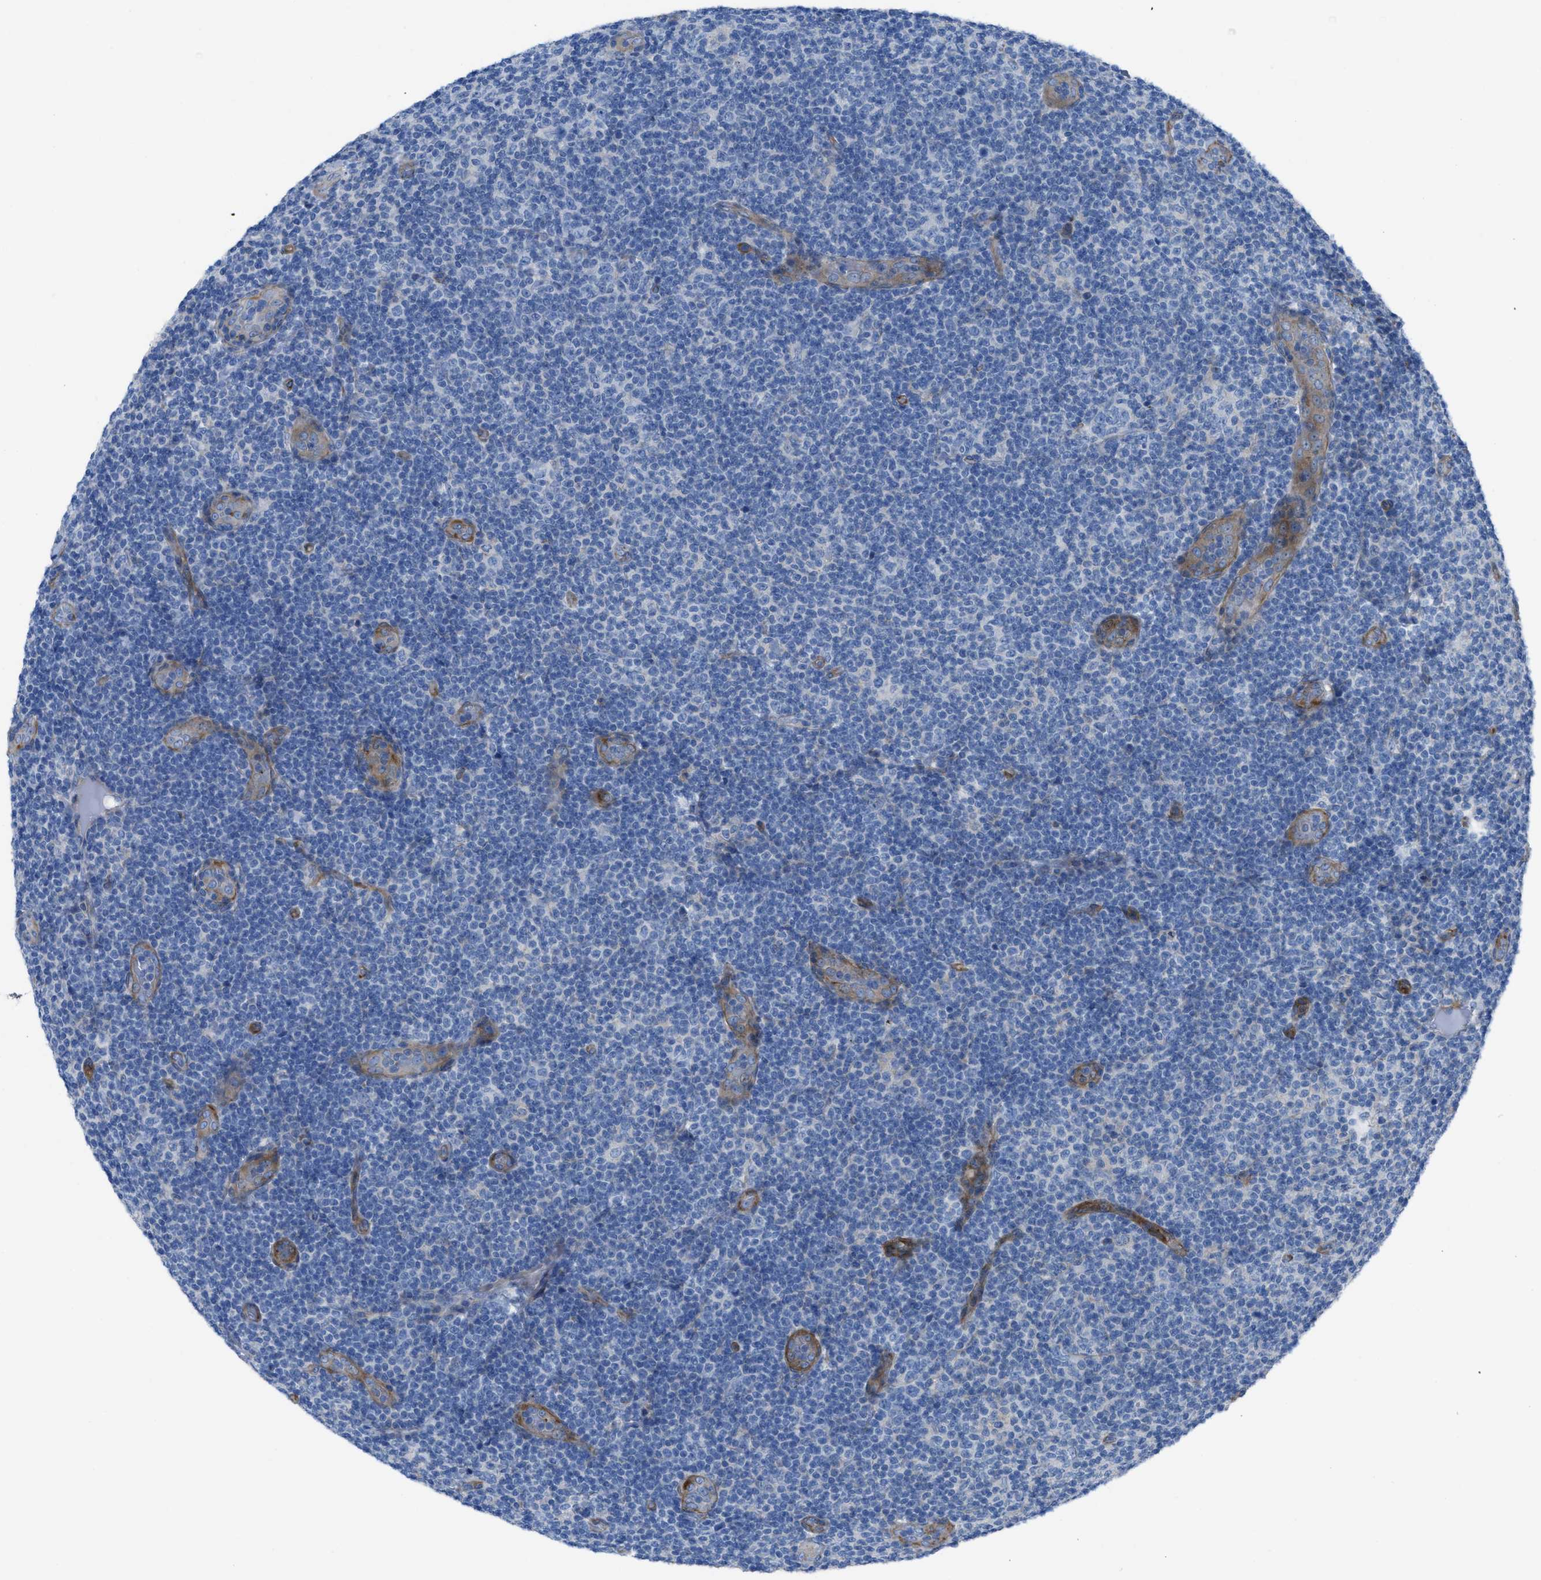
{"staining": {"intensity": "negative", "quantity": "none", "location": "none"}, "tissue": "lymphoma", "cell_type": "Tumor cells", "image_type": "cancer", "snomed": [{"axis": "morphology", "description": "Malignant lymphoma, non-Hodgkin's type, Low grade"}, {"axis": "topography", "description": "Lymph node"}], "caption": "Immunohistochemical staining of human lymphoma shows no significant expression in tumor cells.", "gene": "KCNH7", "patient": {"sex": "male", "age": 83}}